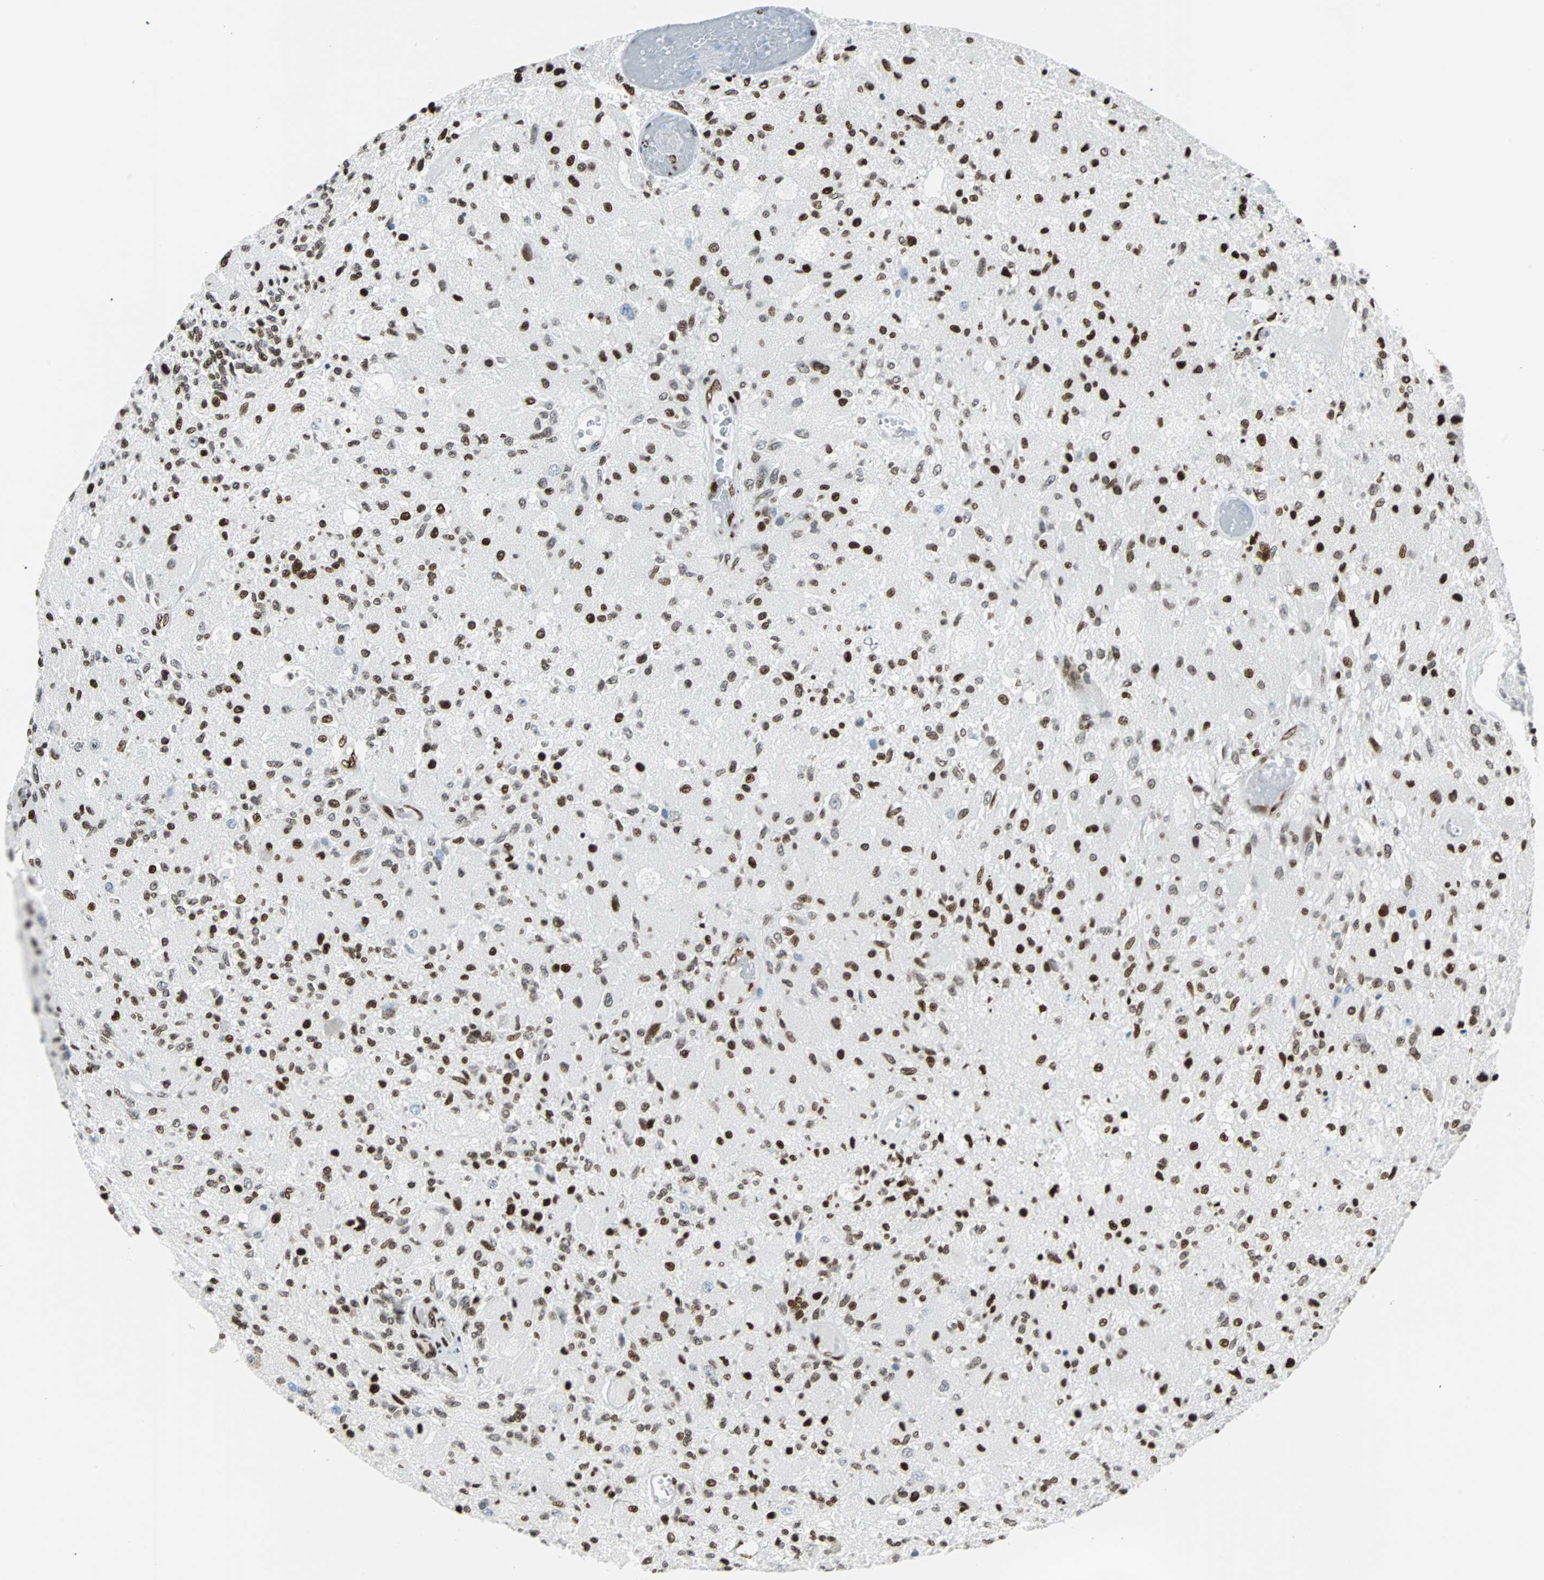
{"staining": {"intensity": "strong", "quantity": "25%-75%", "location": "nuclear"}, "tissue": "glioma", "cell_type": "Tumor cells", "image_type": "cancer", "snomed": [{"axis": "morphology", "description": "Normal tissue, NOS"}, {"axis": "morphology", "description": "Glioma, malignant, High grade"}, {"axis": "topography", "description": "Cerebral cortex"}], "caption": "Immunohistochemical staining of human glioma demonstrates high levels of strong nuclear positivity in approximately 25%-75% of tumor cells.", "gene": "ZNF131", "patient": {"sex": "male", "age": 77}}